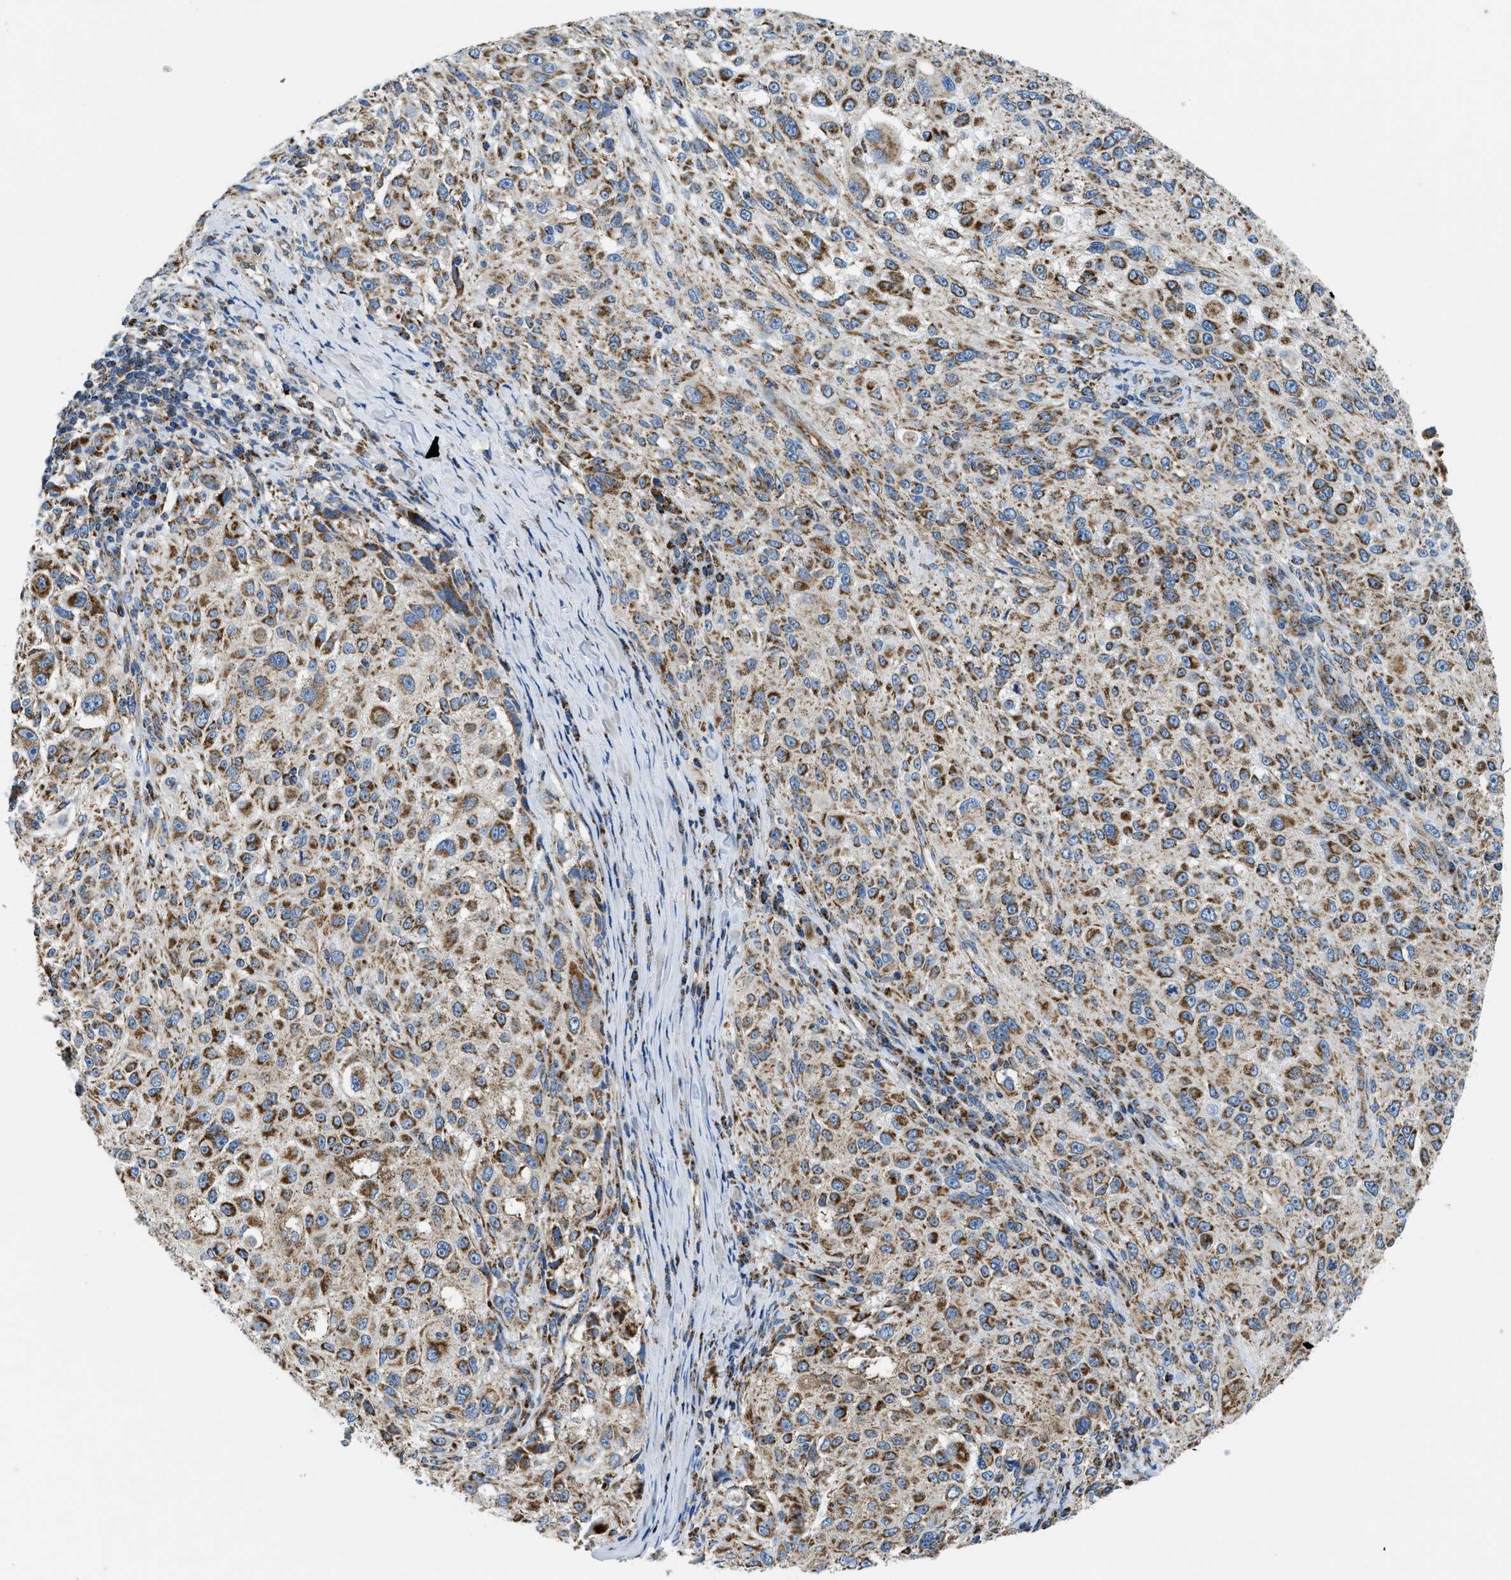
{"staining": {"intensity": "moderate", "quantity": ">75%", "location": "cytoplasmic/membranous"}, "tissue": "melanoma", "cell_type": "Tumor cells", "image_type": "cancer", "snomed": [{"axis": "morphology", "description": "Necrosis, NOS"}, {"axis": "morphology", "description": "Malignant melanoma, NOS"}, {"axis": "topography", "description": "Skin"}], "caption": "Melanoma tissue exhibits moderate cytoplasmic/membranous positivity in about >75% of tumor cells", "gene": "STK33", "patient": {"sex": "female", "age": 87}}